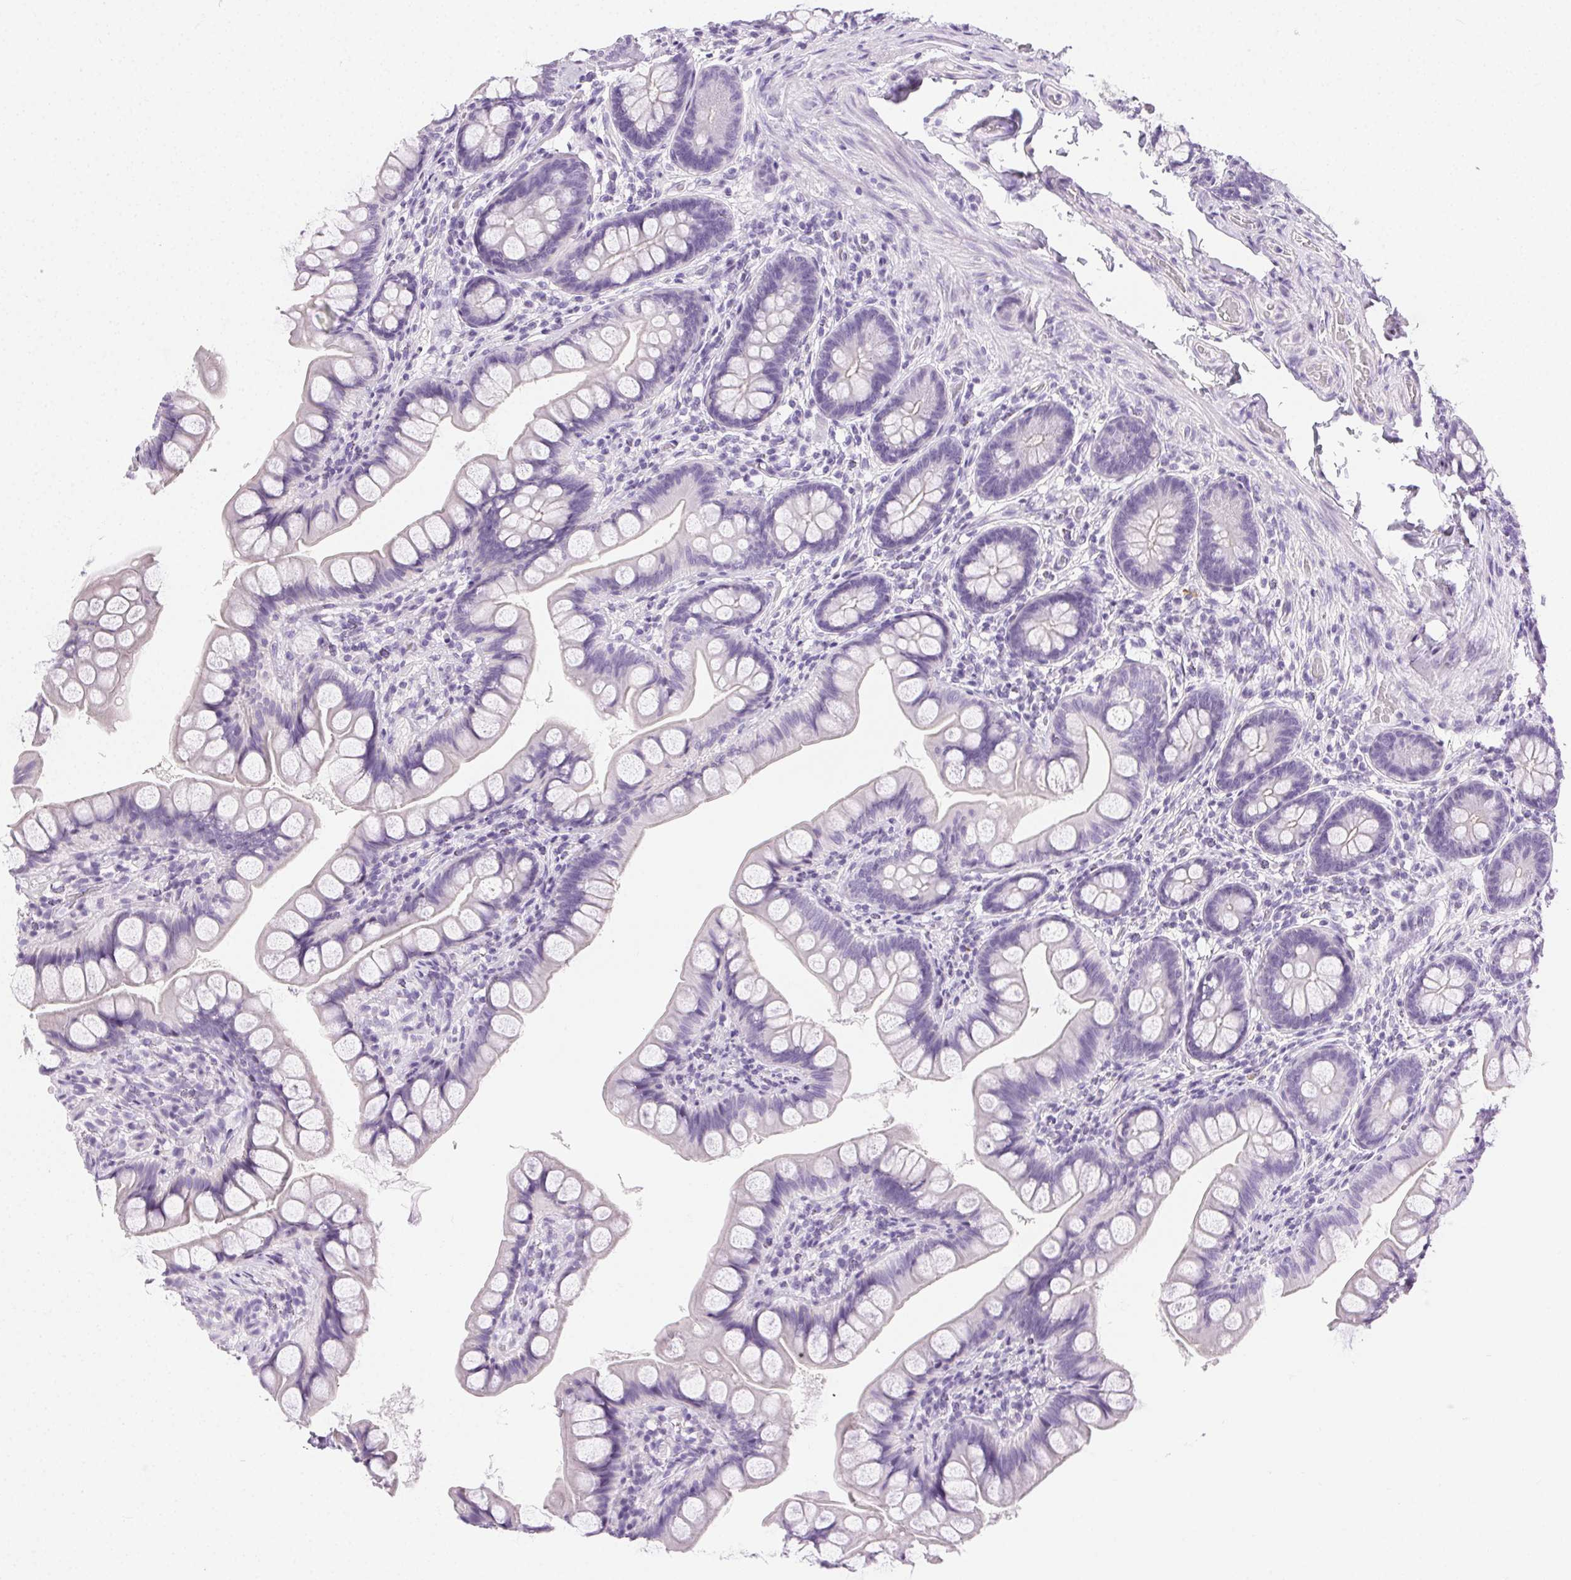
{"staining": {"intensity": "negative", "quantity": "none", "location": "none"}, "tissue": "small intestine", "cell_type": "Glandular cells", "image_type": "normal", "snomed": [{"axis": "morphology", "description": "Normal tissue, NOS"}, {"axis": "topography", "description": "Small intestine"}], "caption": "The immunohistochemistry (IHC) micrograph has no significant expression in glandular cells of small intestine.", "gene": "C20orf85", "patient": {"sex": "male", "age": 70}}